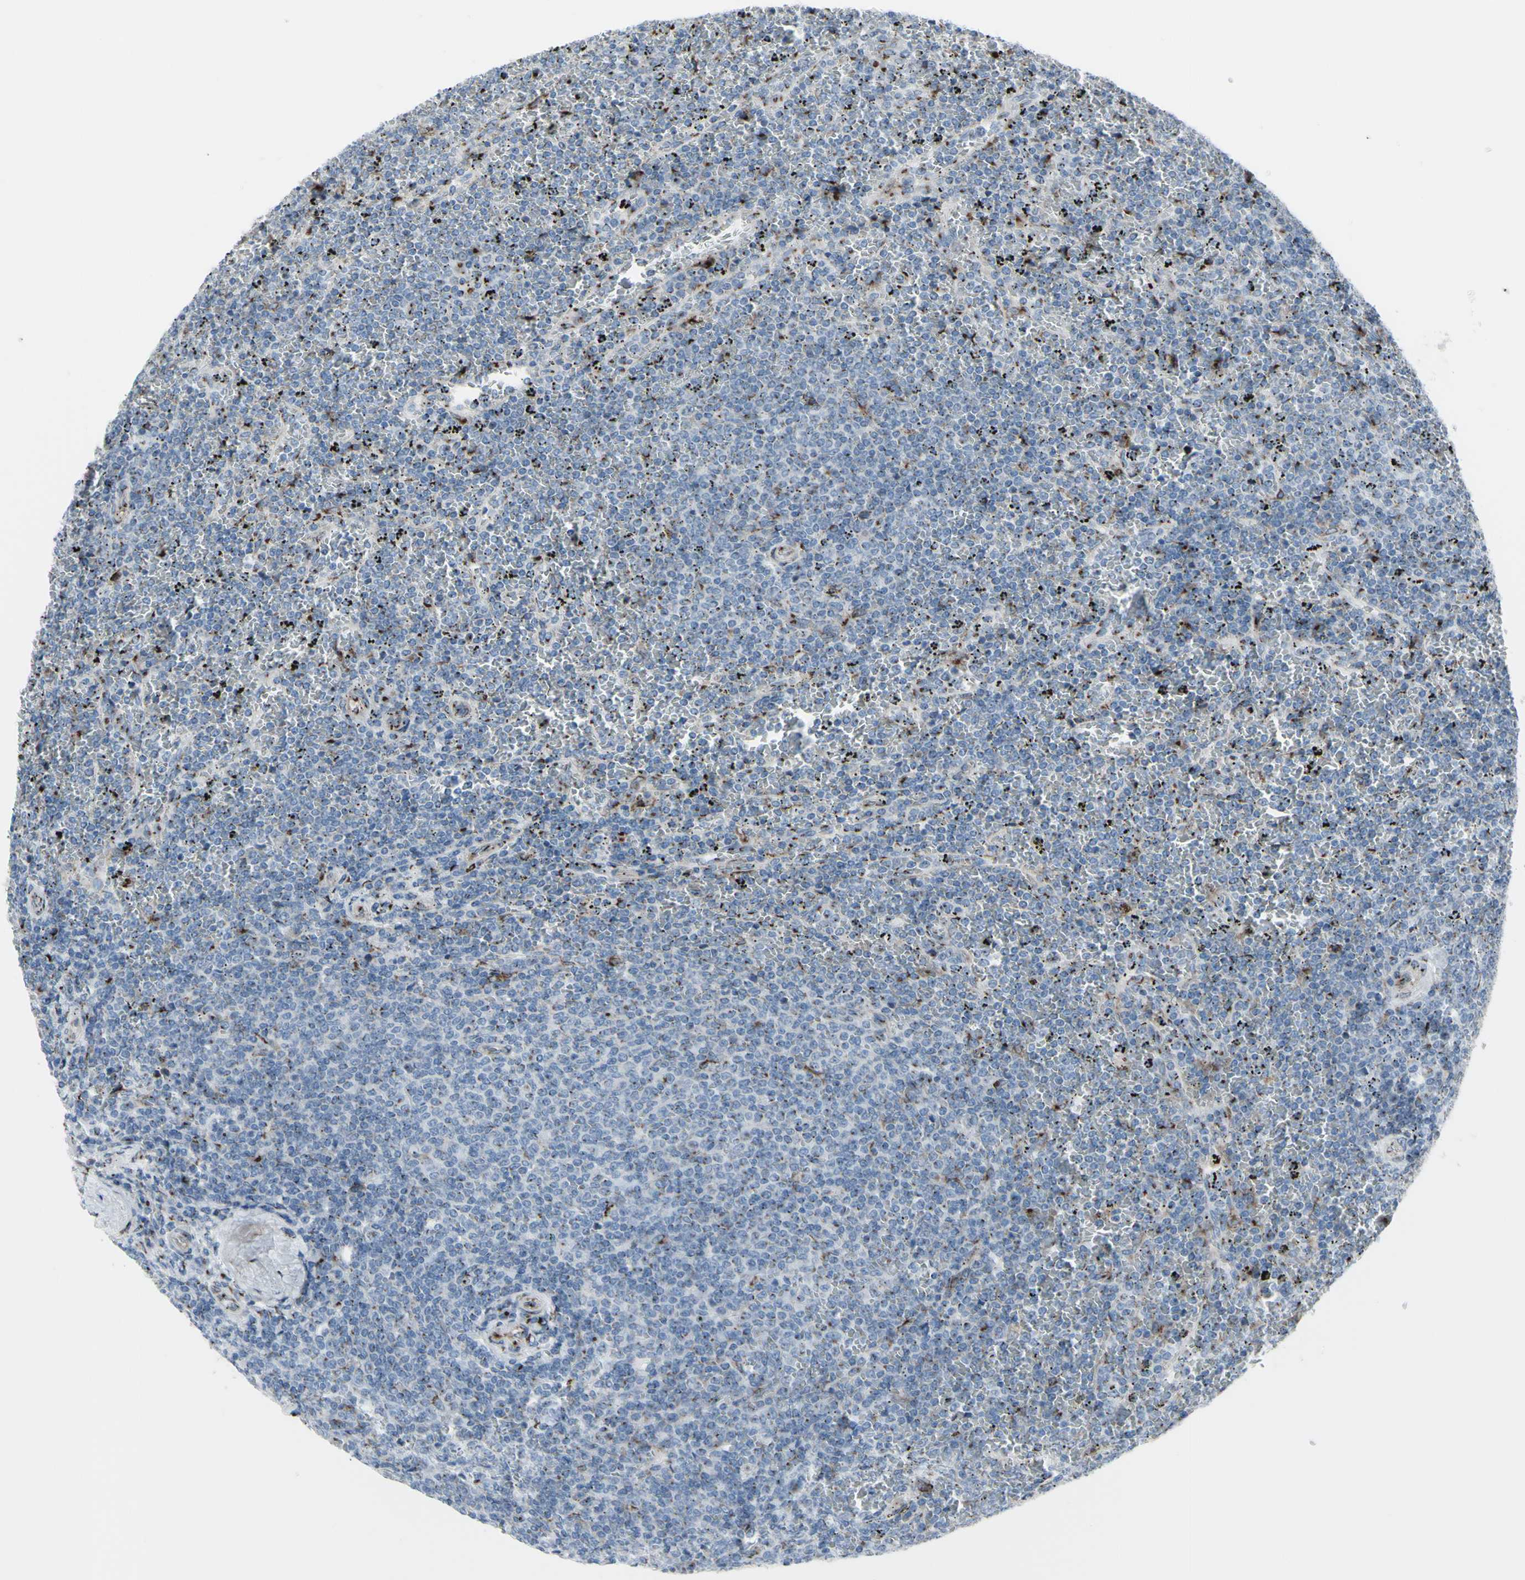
{"staining": {"intensity": "moderate", "quantity": "<25%", "location": "cytoplasmic/membranous"}, "tissue": "lymphoma", "cell_type": "Tumor cells", "image_type": "cancer", "snomed": [{"axis": "morphology", "description": "Malignant lymphoma, non-Hodgkin's type, Low grade"}, {"axis": "topography", "description": "Spleen"}], "caption": "DAB immunohistochemical staining of lymphoma displays moderate cytoplasmic/membranous protein staining in about <25% of tumor cells.", "gene": "GLG1", "patient": {"sex": "female", "age": 77}}